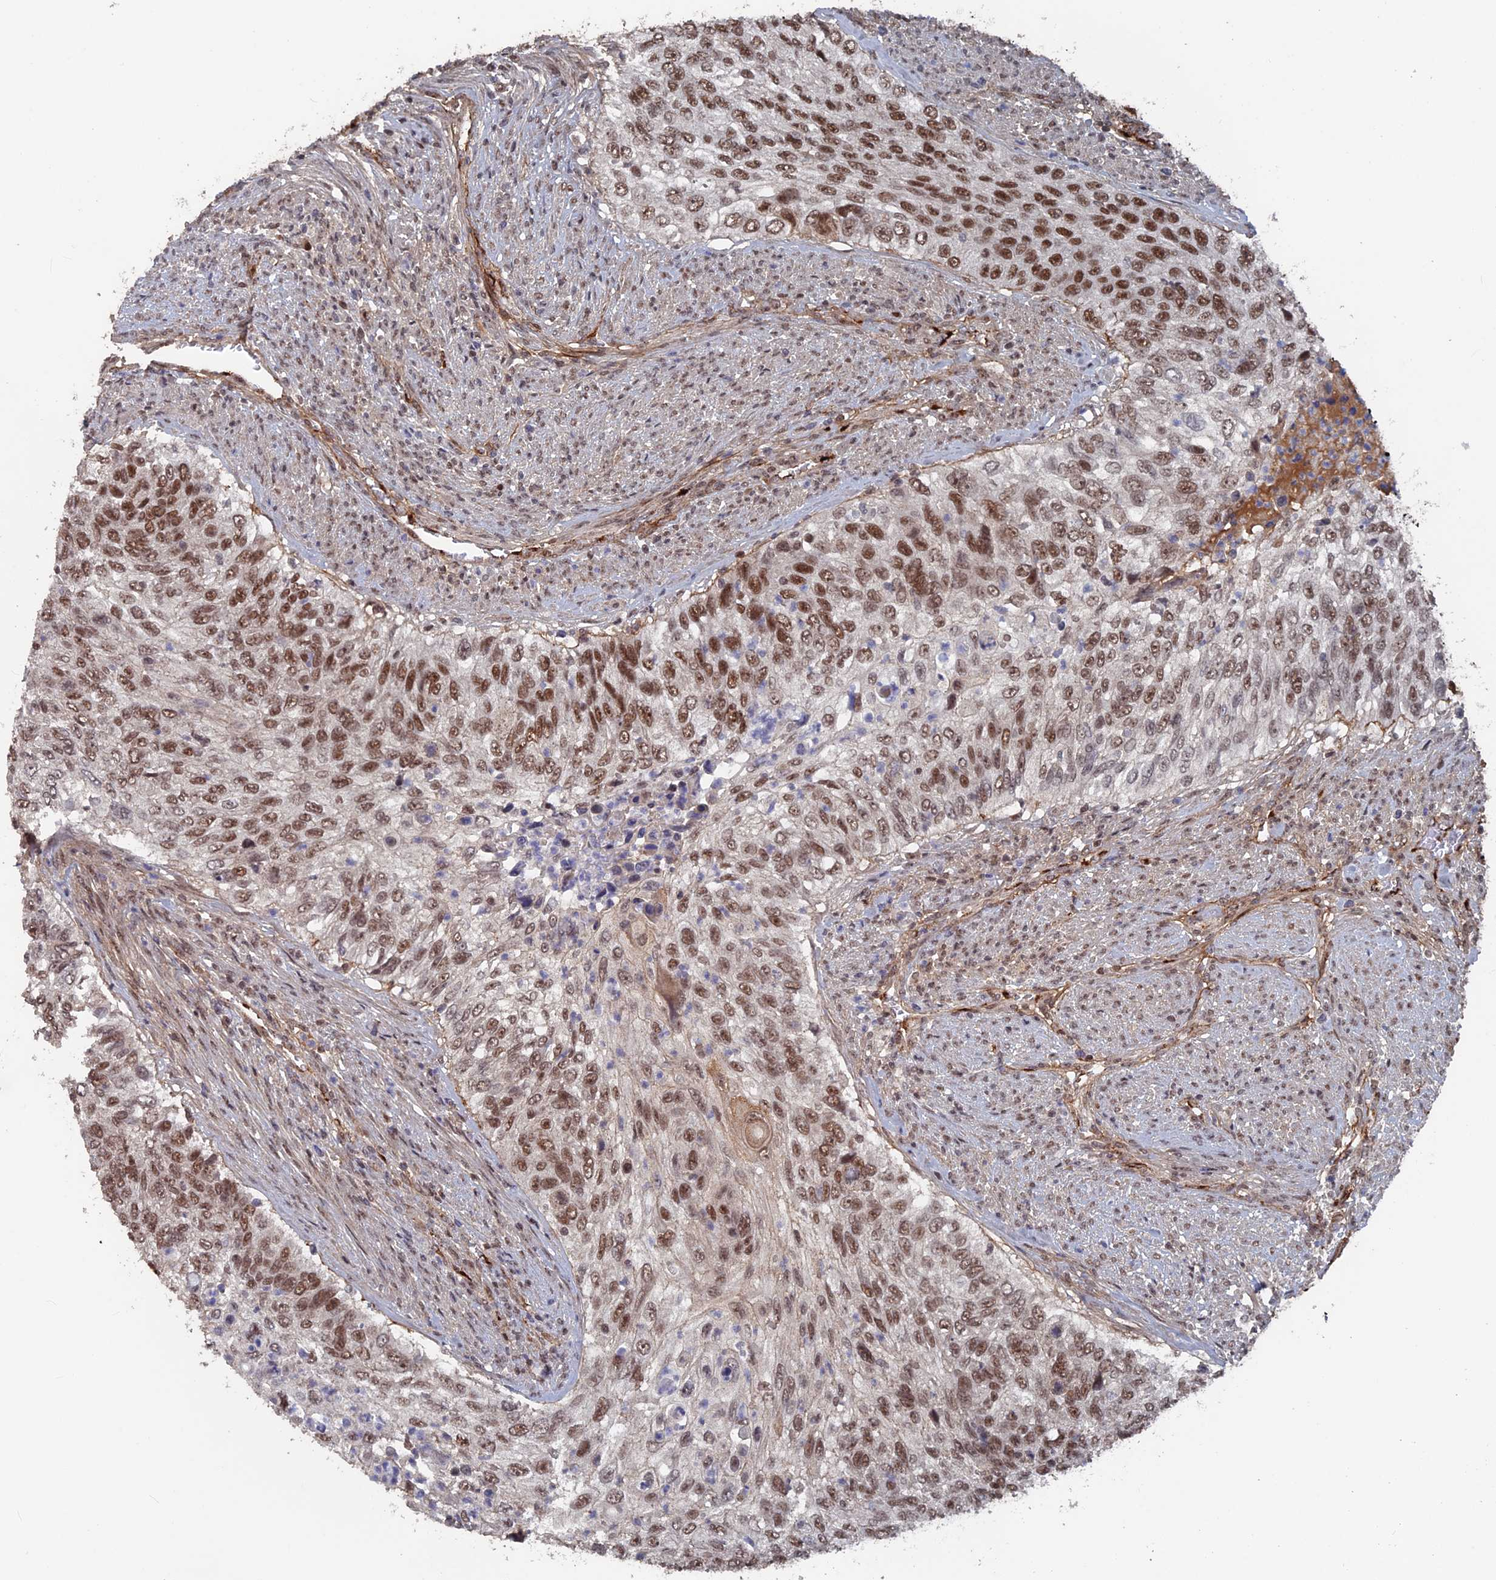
{"staining": {"intensity": "moderate", "quantity": ">75%", "location": "nuclear"}, "tissue": "urothelial cancer", "cell_type": "Tumor cells", "image_type": "cancer", "snomed": [{"axis": "morphology", "description": "Urothelial carcinoma, High grade"}, {"axis": "topography", "description": "Urinary bladder"}], "caption": "Immunohistochemistry (IHC) staining of urothelial carcinoma (high-grade), which reveals medium levels of moderate nuclear staining in about >75% of tumor cells indicating moderate nuclear protein staining. The staining was performed using DAB (3,3'-diaminobenzidine) (brown) for protein detection and nuclei were counterstained in hematoxylin (blue).", "gene": "SH3D21", "patient": {"sex": "female", "age": 60}}